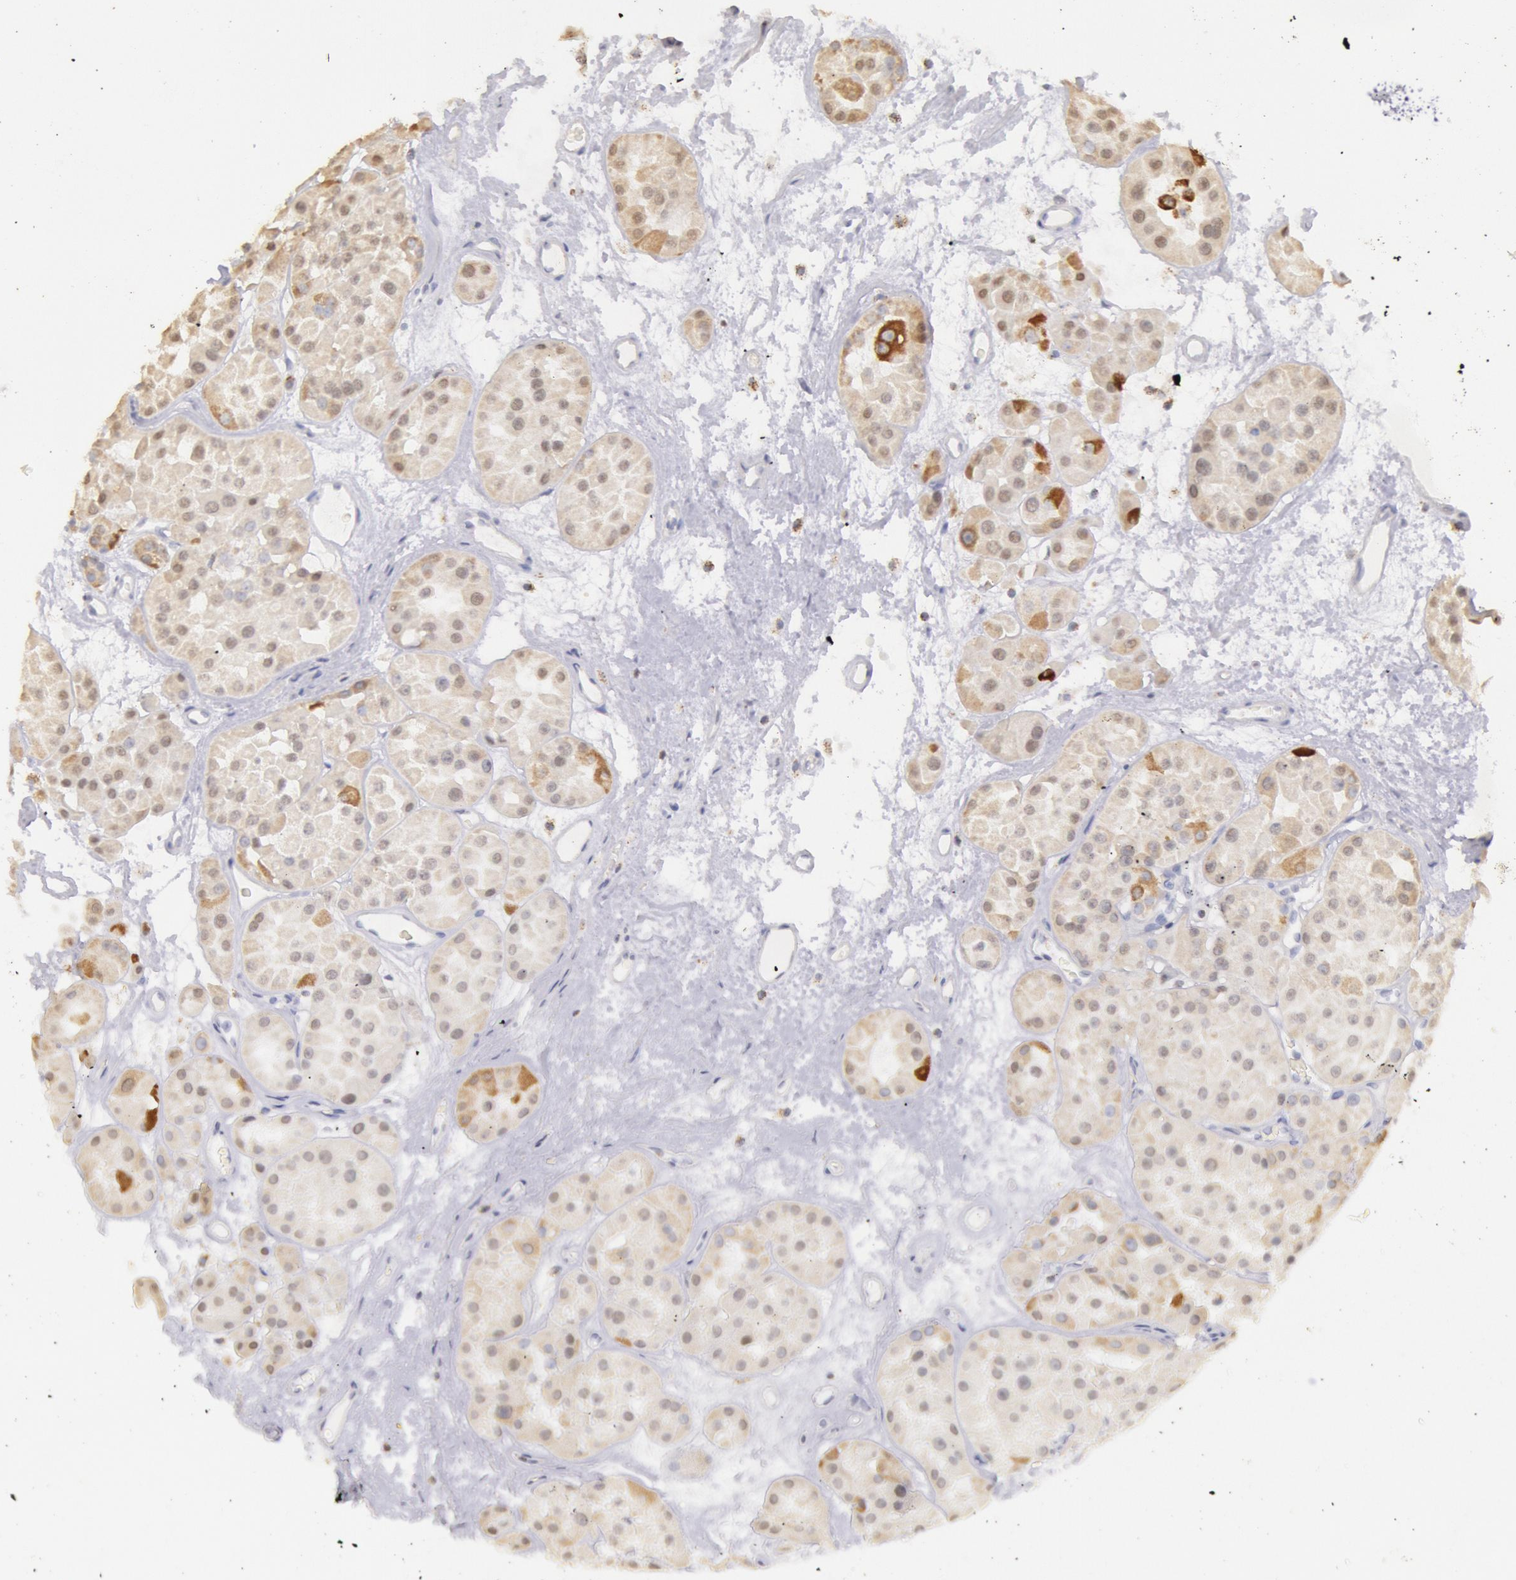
{"staining": {"intensity": "weak", "quantity": "25%-75%", "location": "cytoplasmic/membranous"}, "tissue": "renal cancer", "cell_type": "Tumor cells", "image_type": "cancer", "snomed": [{"axis": "morphology", "description": "Adenocarcinoma, uncertain malignant potential"}, {"axis": "topography", "description": "Kidney"}], "caption": "Tumor cells reveal low levels of weak cytoplasmic/membranous staining in about 25%-75% of cells in adenocarcinoma,  uncertain malignant potential (renal).", "gene": "FRMD6", "patient": {"sex": "male", "age": 63}}